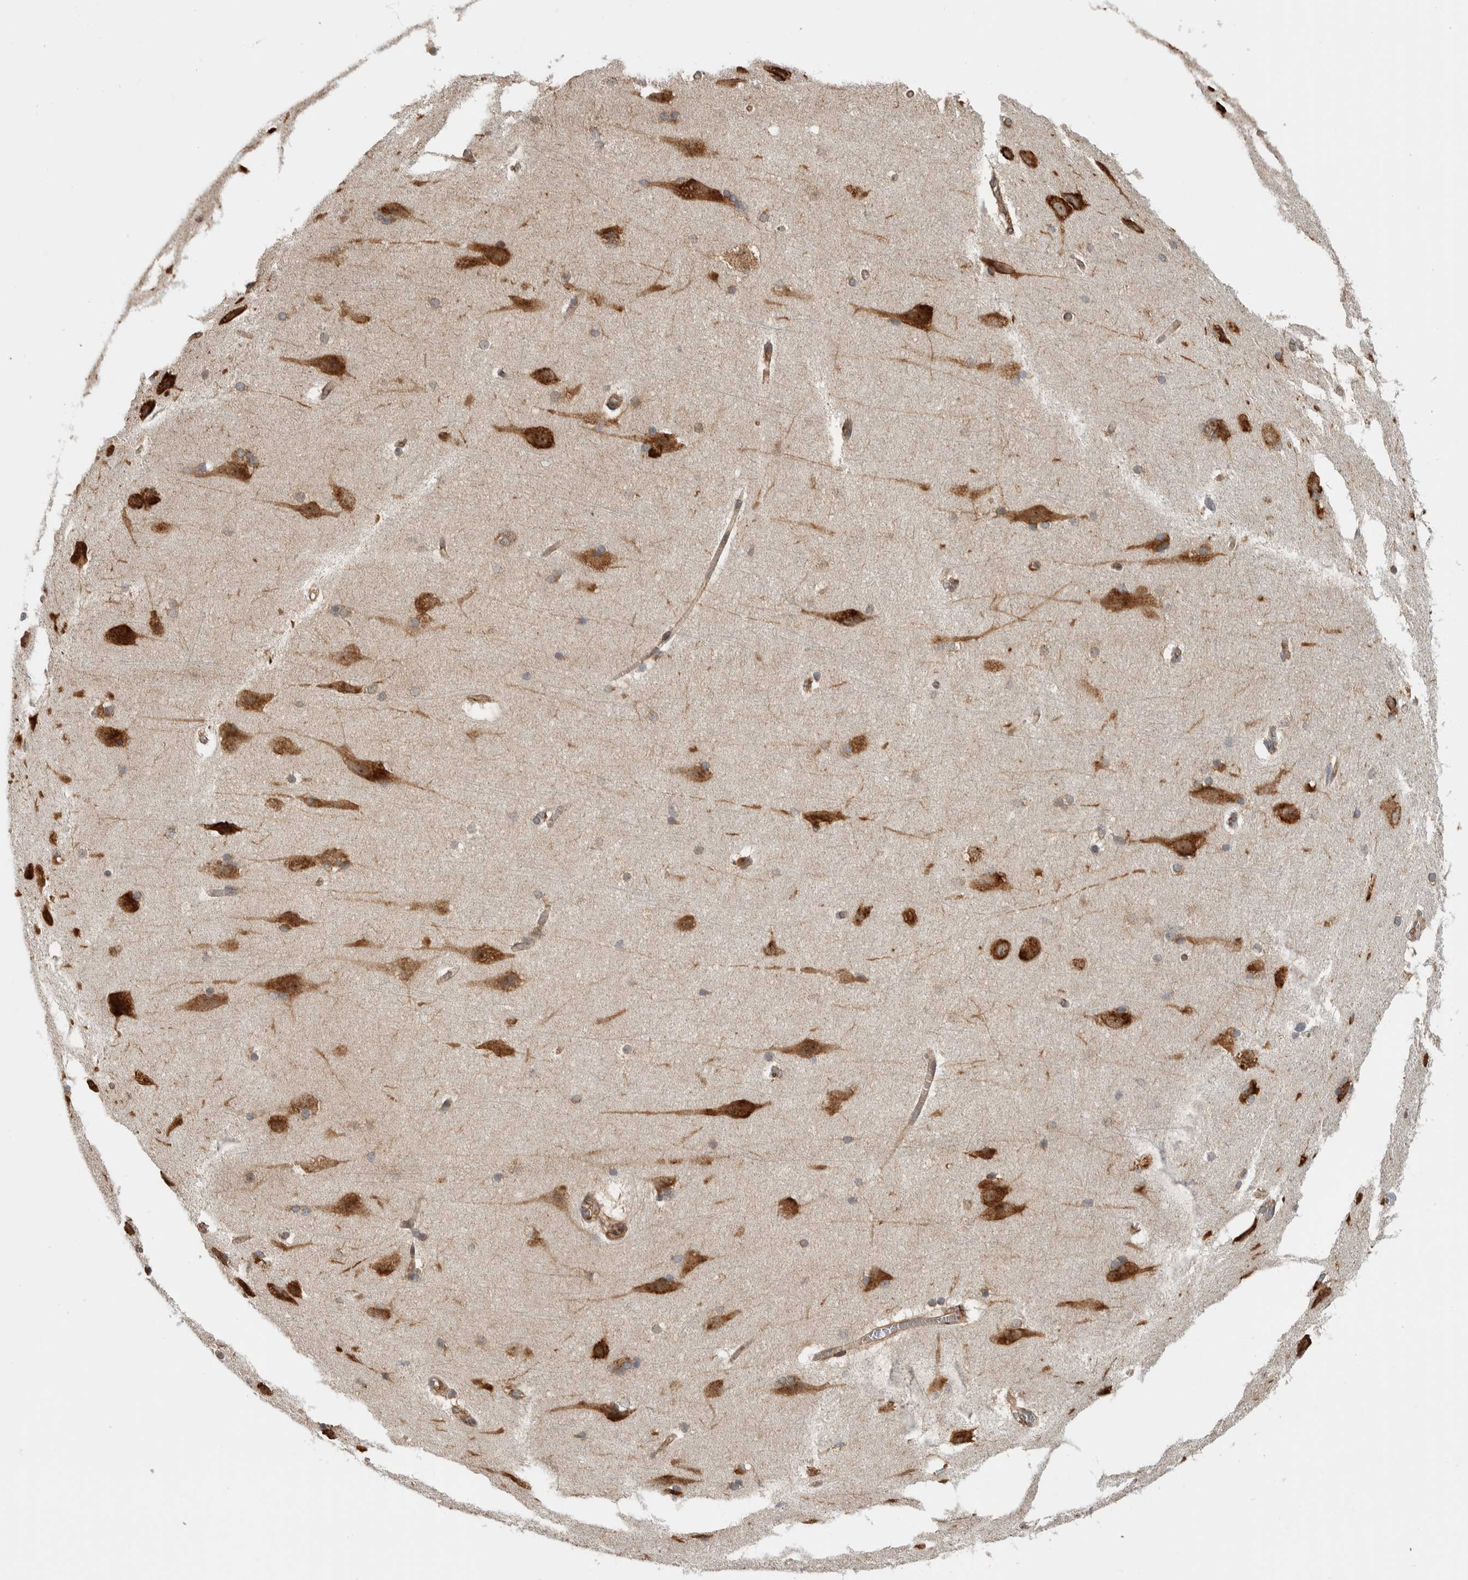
{"staining": {"intensity": "moderate", "quantity": ">75%", "location": "cytoplasmic/membranous"}, "tissue": "cerebral cortex", "cell_type": "Endothelial cells", "image_type": "normal", "snomed": [{"axis": "morphology", "description": "Normal tissue, NOS"}, {"axis": "topography", "description": "Cerebral cortex"}, {"axis": "topography", "description": "Hippocampus"}], "caption": "Human cerebral cortex stained with a brown dye demonstrates moderate cytoplasmic/membranous positive positivity in approximately >75% of endothelial cells.", "gene": "EIF3H", "patient": {"sex": "female", "age": 19}}